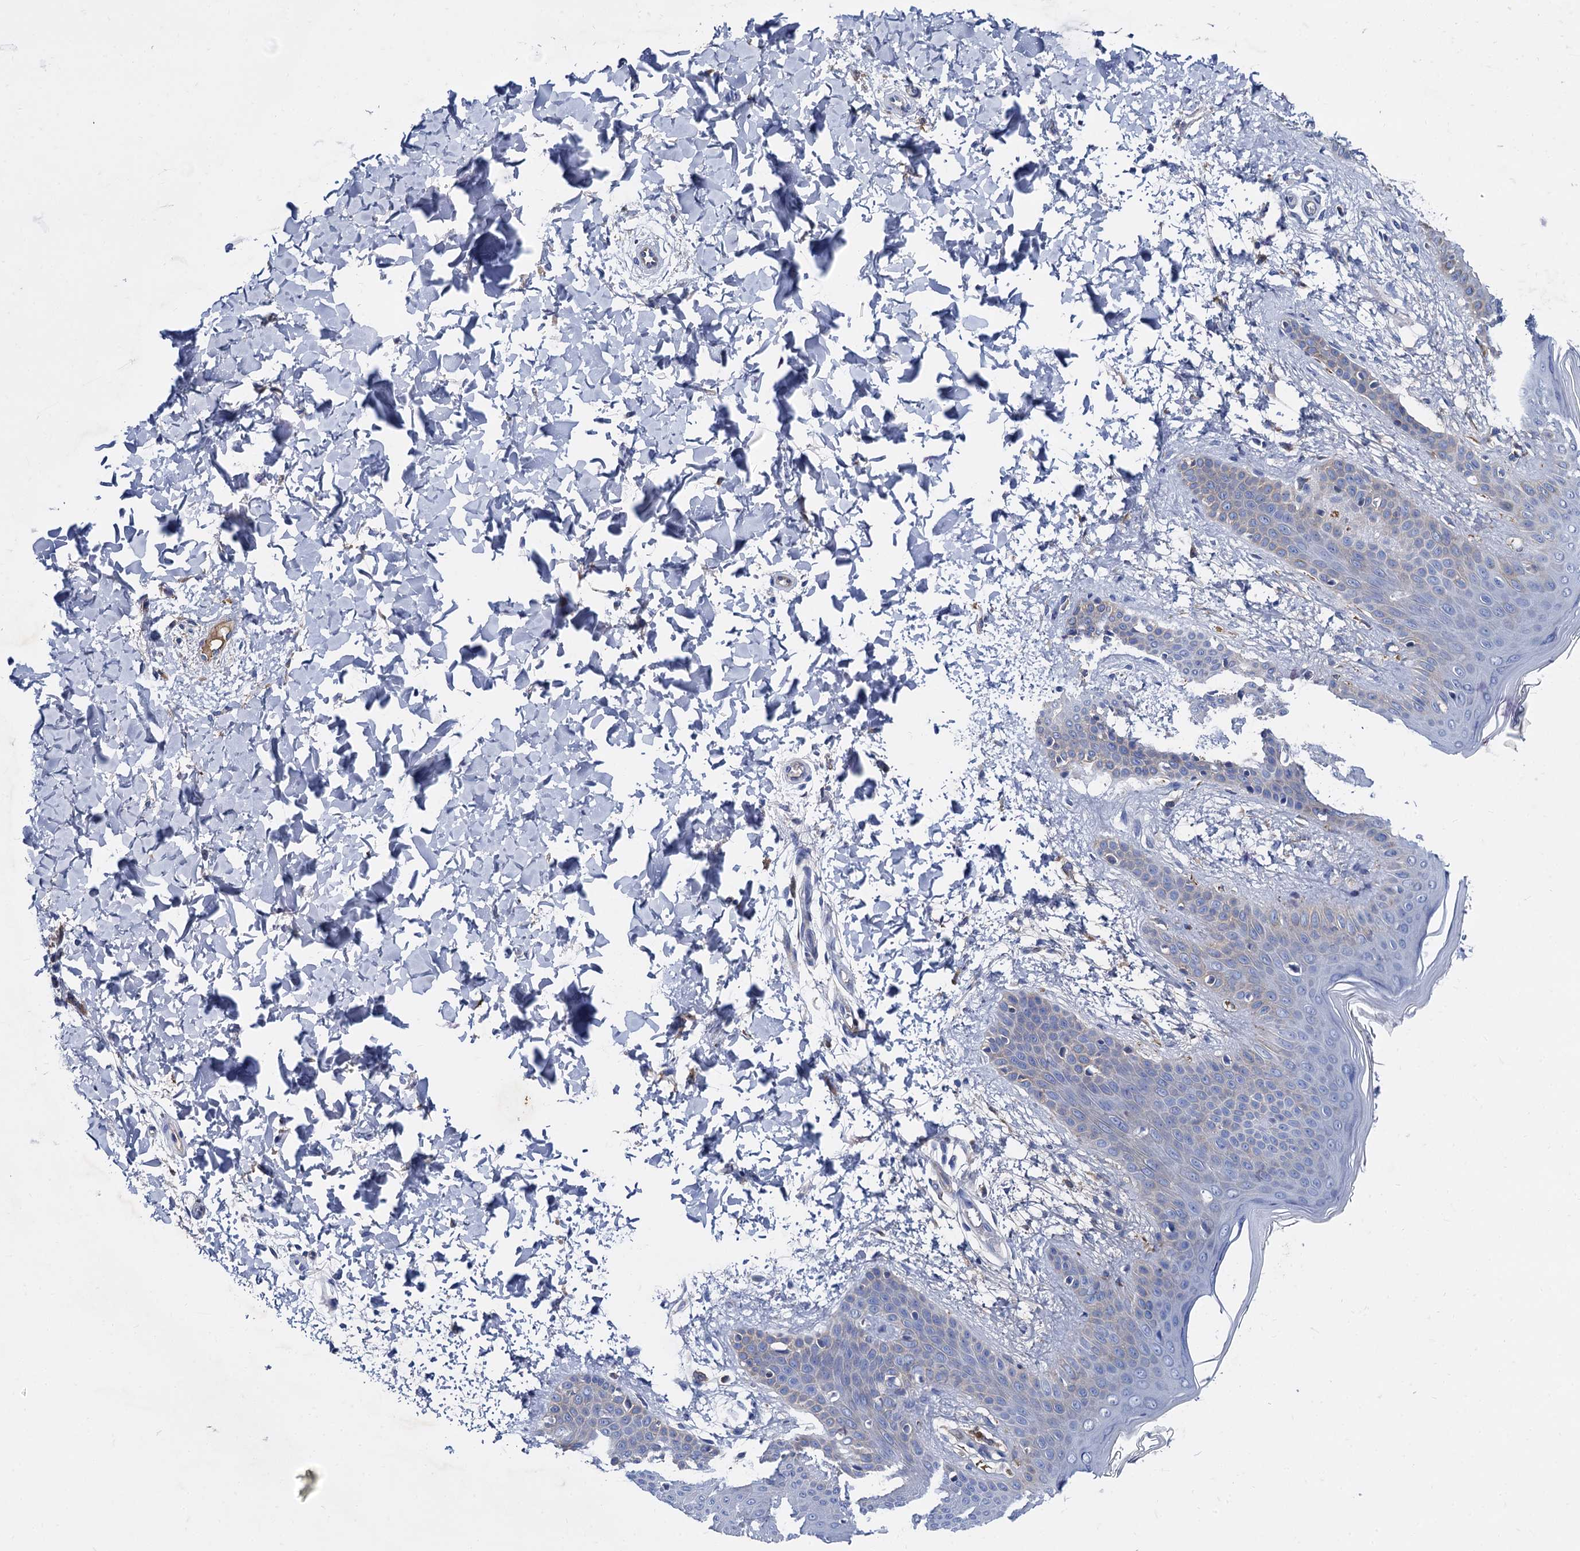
{"staining": {"intensity": "negative", "quantity": "none", "location": "none"}, "tissue": "skin", "cell_type": "Fibroblasts", "image_type": "normal", "snomed": [{"axis": "morphology", "description": "Normal tissue, NOS"}, {"axis": "topography", "description": "Skin"}], "caption": "The immunohistochemistry (IHC) photomicrograph has no significant positivity in fibroblasts of skin. Nuclei are stained in blue.", "gene": "TMEM72", "patient": {"sex": "male", "age": 36}}